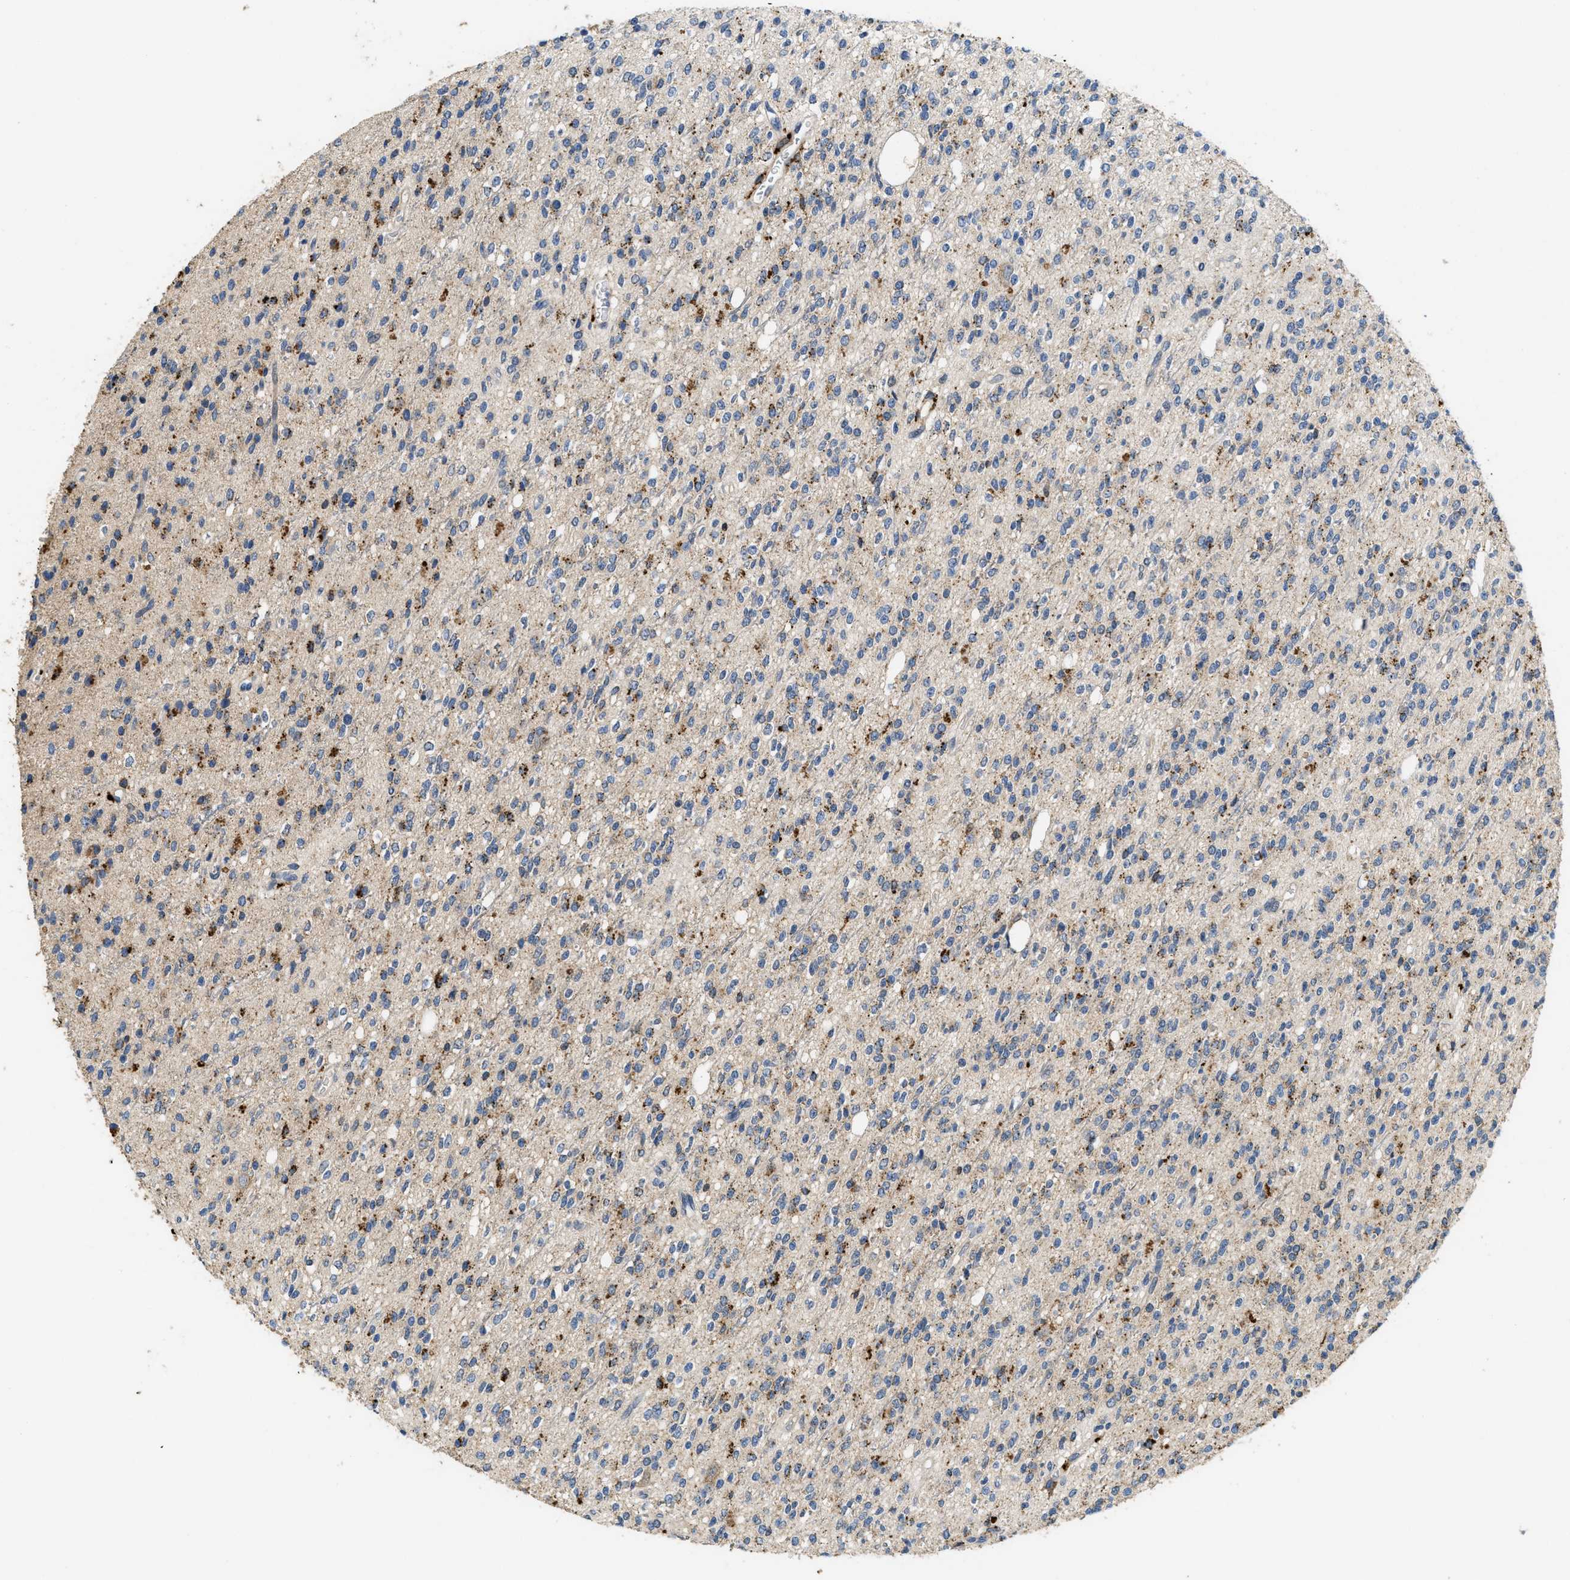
{"staining": {"intensity": "moderate", "quantity": "<25%", "location": "cytoplasmic/membranous"}, "tissue": "glioma", "cell_type": "Tumor cells", "image_type": "cancer", "snomed": [{"axis": "morphology", "description": "Glioma, malignant, High grade"}, {"axis": "topography", "description": "Brain"}], "caption": "Glioma stained with IHC displays moderate cytoplasmic/membranous positivity in about <25% of tumor cells.", "gene": "BMPR2", "patient": {"sex": "male", "age": 34}}